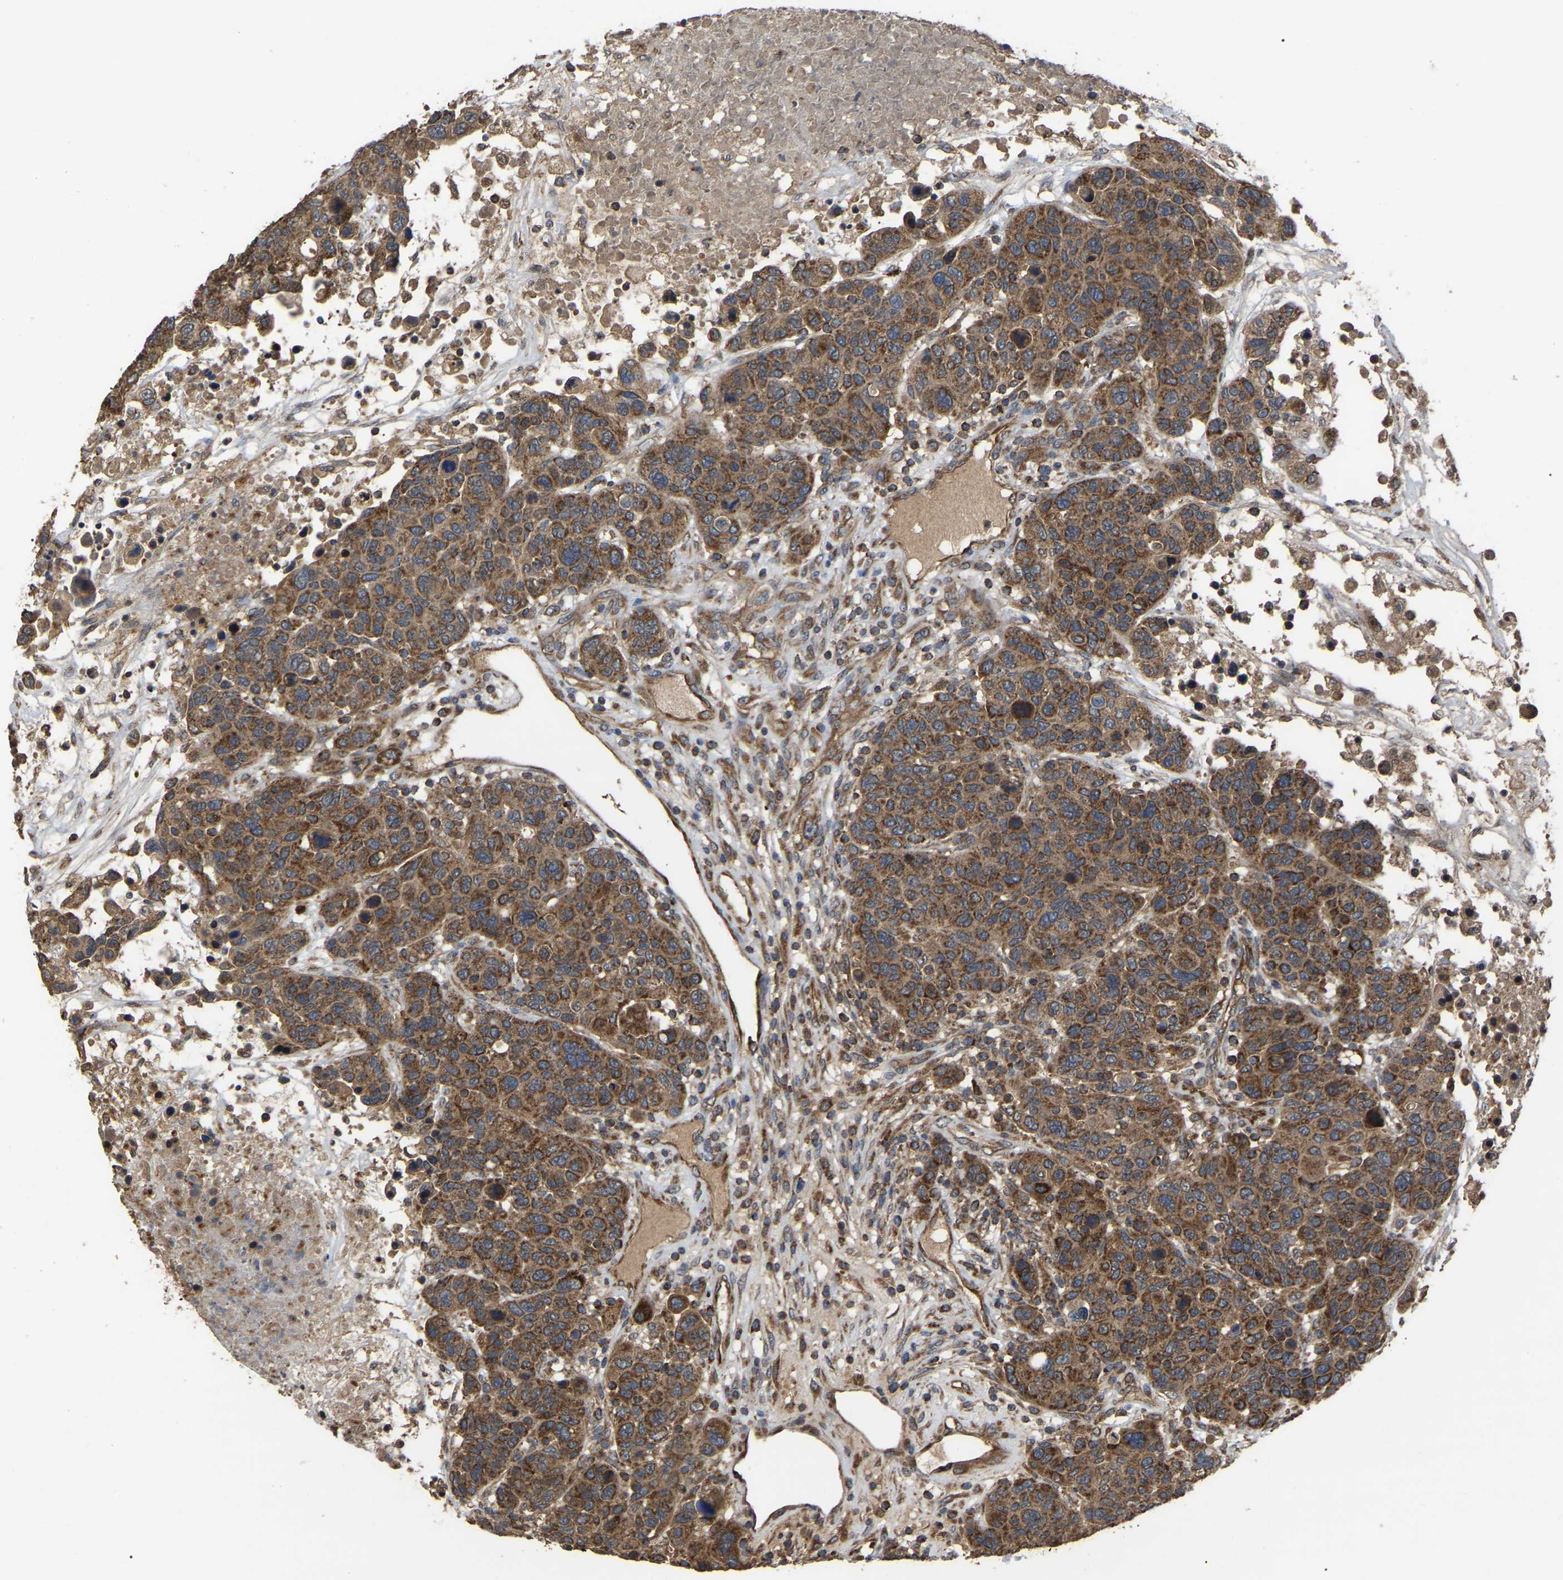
{"staining": {"intensity": "moderate", "quantity": ">75%", "location": "cytoplasmic/membranous"}, "tissue": "breast cancer", "cell_type": "Tumor cells", "image_type": "cancer", "snomed": [{"axis": "morphology", "description": "Duct carcinoma"}, {"axis": "topography", "description": "Breast"}], "caption": "This is a photomicrograph of immunohistochemistry (IHC) staining of breast intraductal carcinoma, which shows moderate expression in the cytoplasmic/membranous of tumor cells.", "gene": "GCC1", "patient": {"sex": "female", "age": 37}}